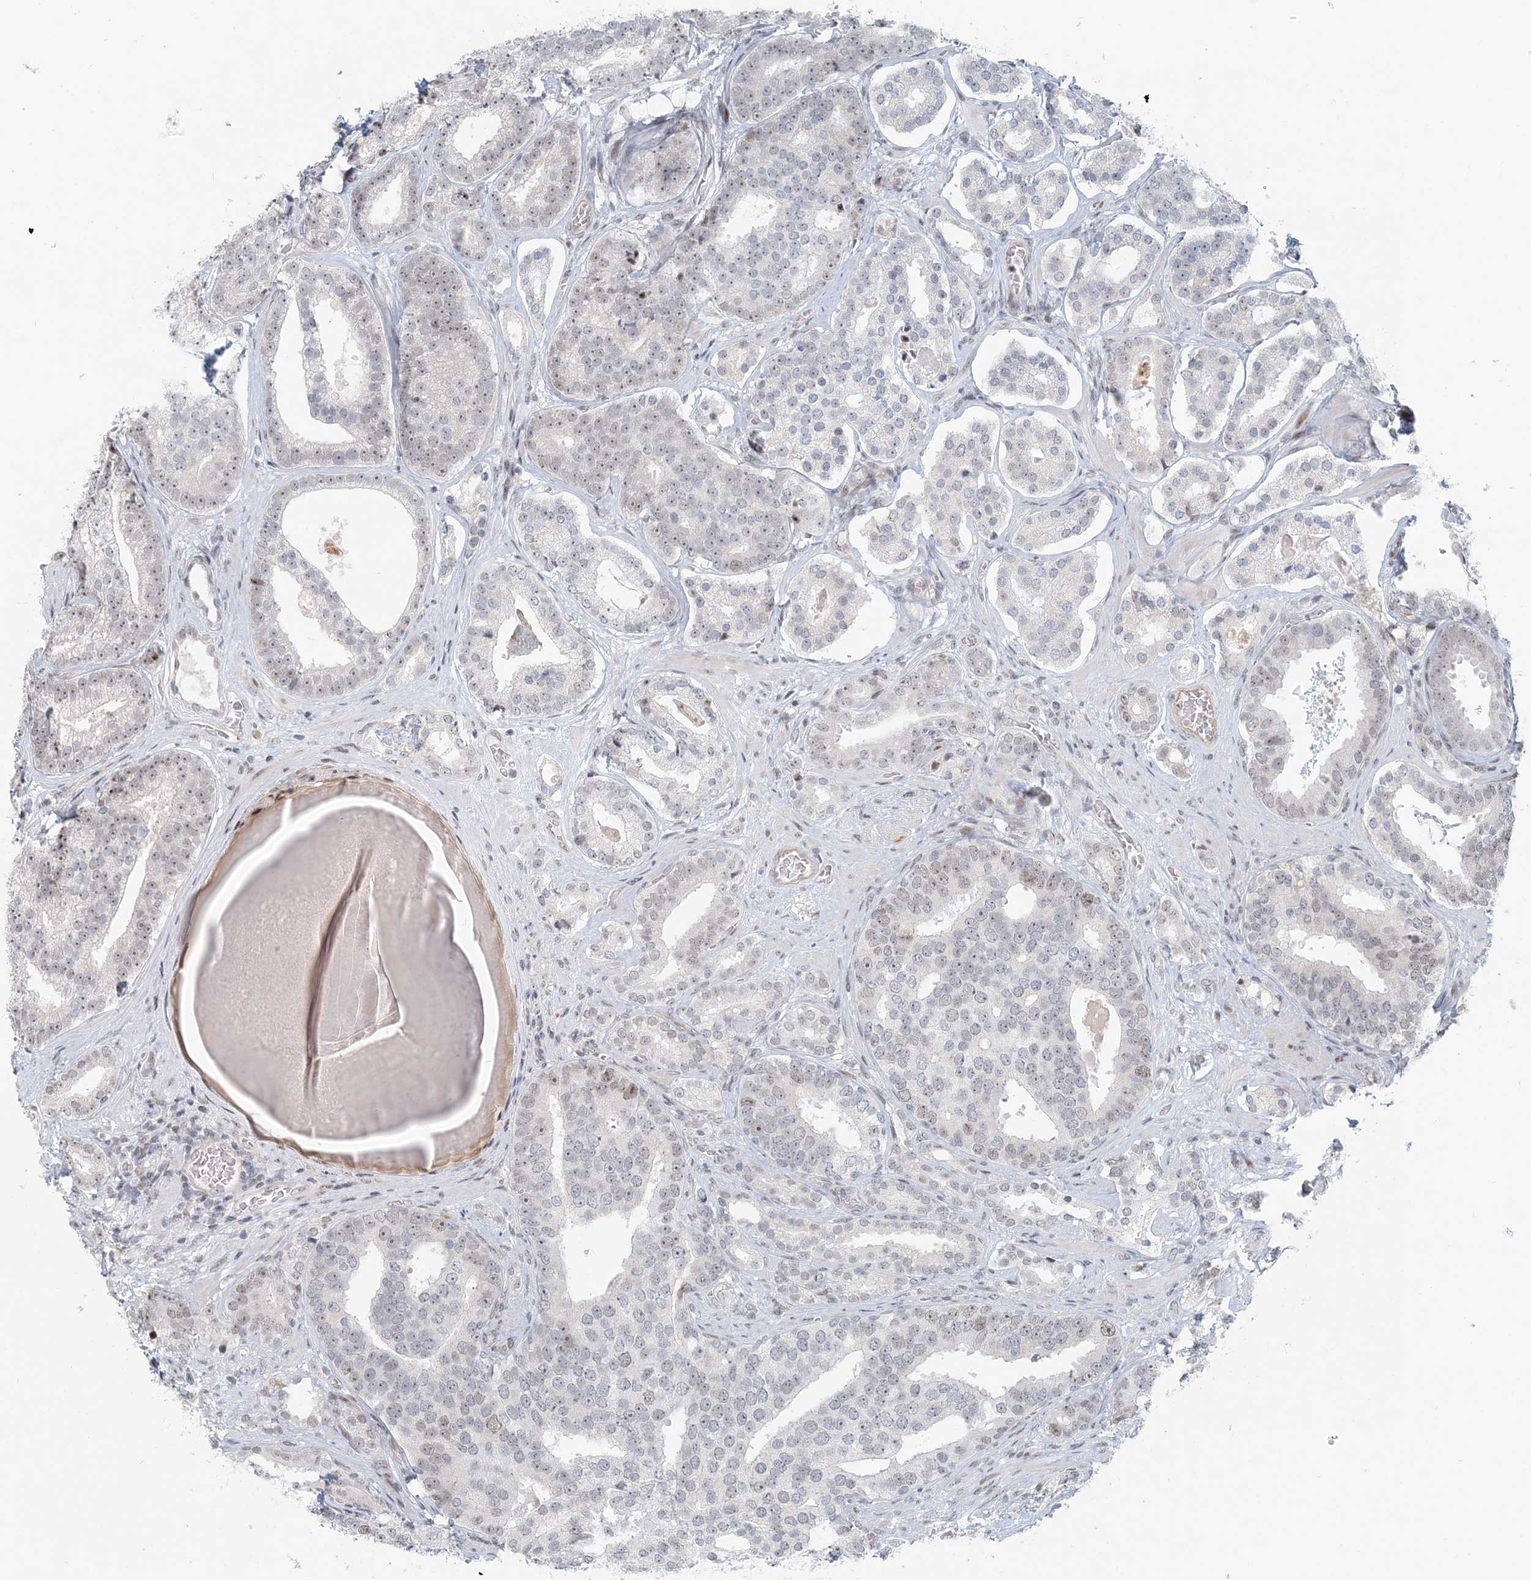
{"staining": {"intensity": "weak", "quantity": "<25%", "location": "nuclear"}, "tissue": "prostate cancer", "cell_type": "Tumor cells", "image_type": "cancer", "snomed": [{"axis": "morphology", "description": "Adenocarcinoma, High grade"}, {"axis": "topography", "description": "Prostate"}], "caption": "There is no significant expression in tumor cells of prostate cancer (adenocarcinoma (high-grade)).", "gene": "BAZ1B", "patient": {"sex": "male", "age": 60}}